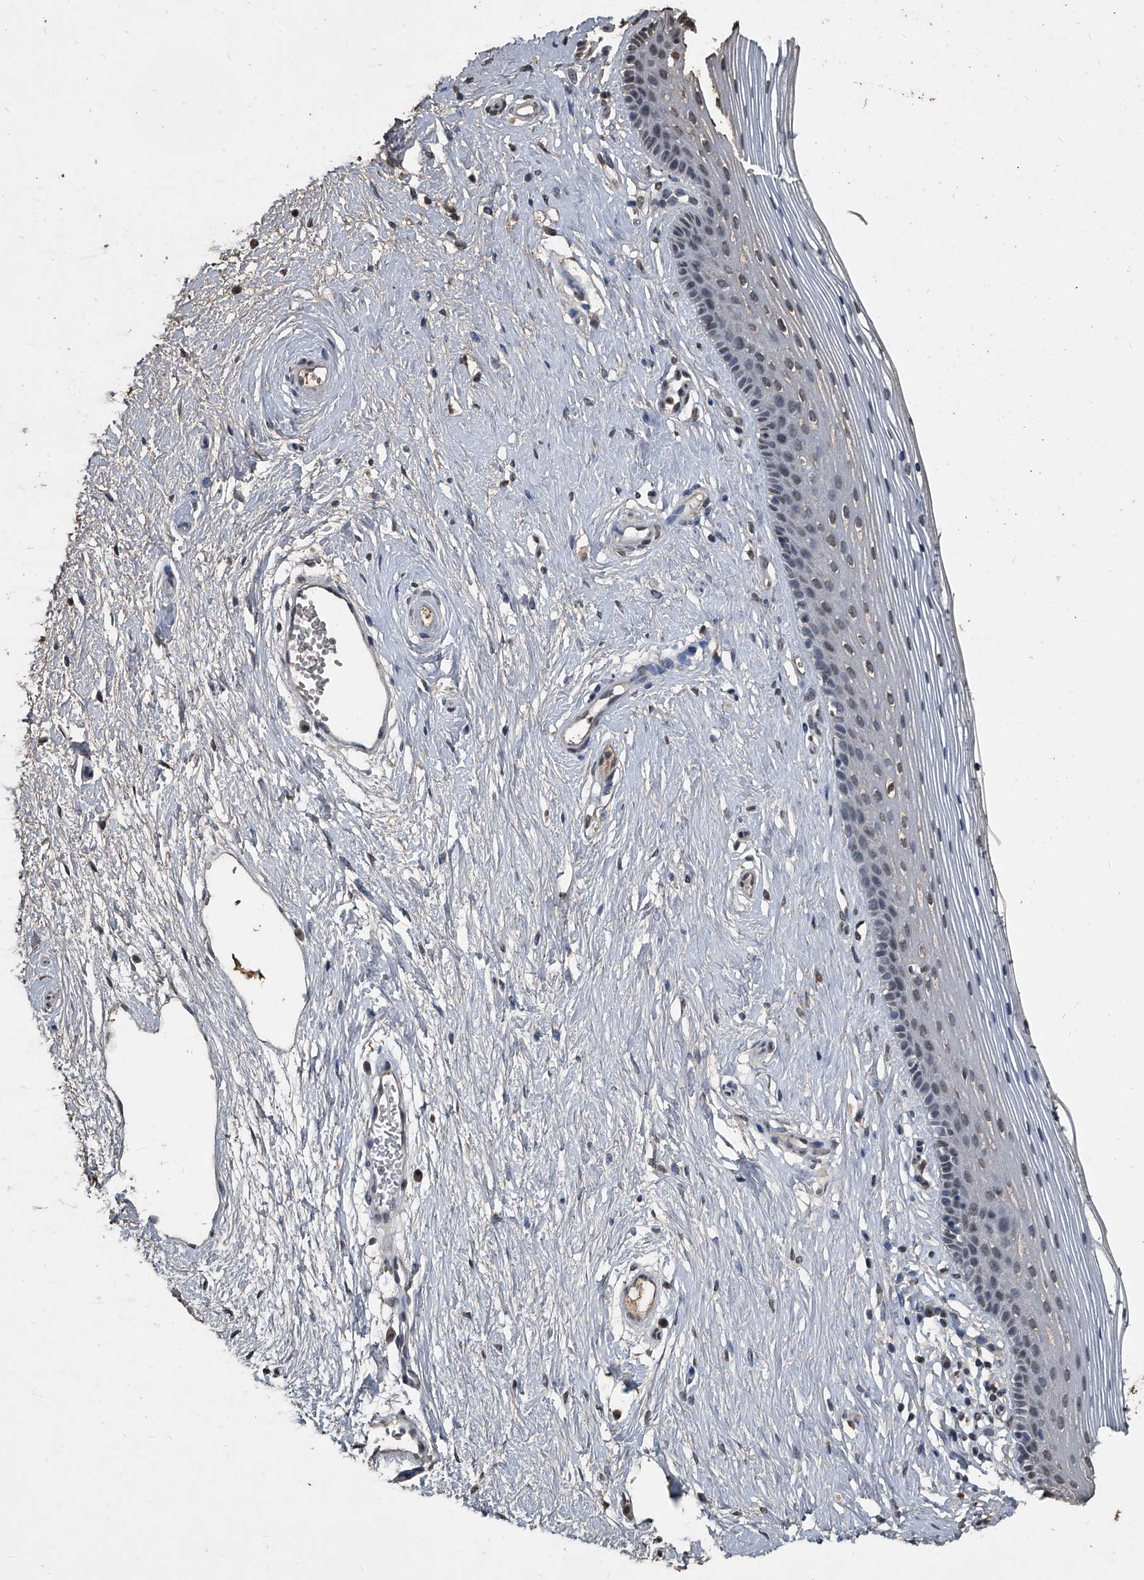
{"staining": {"intensity": "weak", "quantity": "25%-75%", "location": "nuclear"}, "tissue": "vagina", "cell_type": "Squamous epithelial cells", "image_type": "normal", "snomed": [{"axis": "morphology", "description": "Normal tissue, NOS"}, {"axis": "topography", "description": "Vagina"}], "caption": "Vagina stained with DAB immunohistochemistry displays low levels of weak nuclear staining in about 25%-75% of squamous epithelial cells. (Stains: DAB (3,3'-diaminobenzidine) in brown, nuclei in blue, Microscopy: brightfield microscopy at high magnification).", "gene": "MATR3", "patient": {"sex": "female", "age": 46}}